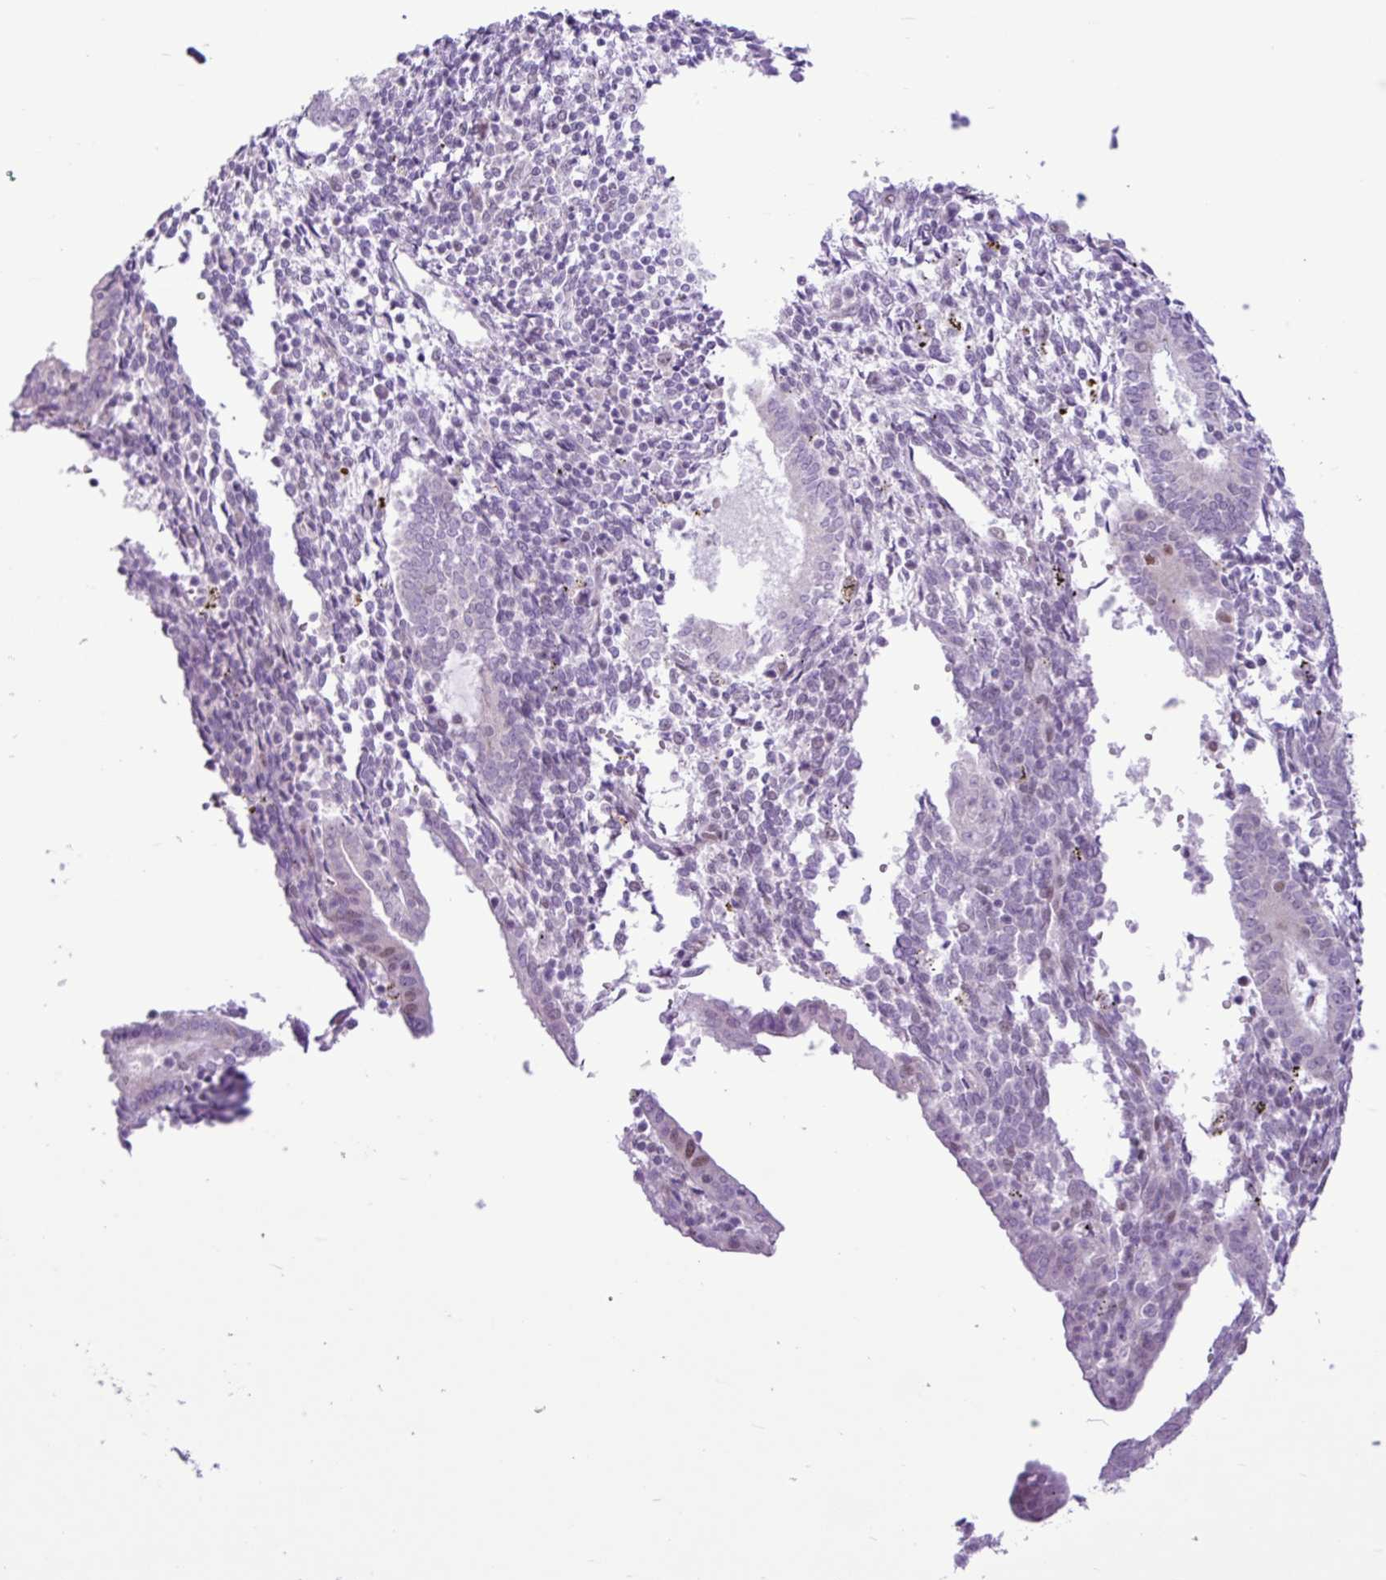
{"staining": {"intensity": "negative", "quantity": "none", "location": "none"}, "tissue": "endometrium", "cell_type": "Cells in endometrial stroma", "image_type": "normal", "snomed": [{"axis": "morphology", "description": "Normal tissue, NOS"}, {"axis": "topography", "description": "Endometrium"}], "caption": "An immunohistochemistry (IHC) micrograph of benign endometrium is shown. There is no staining in cells in endometrial stroma of endometrium.", "gene": "ELOA2", "patient": {"sex": "female", "age": 41}}